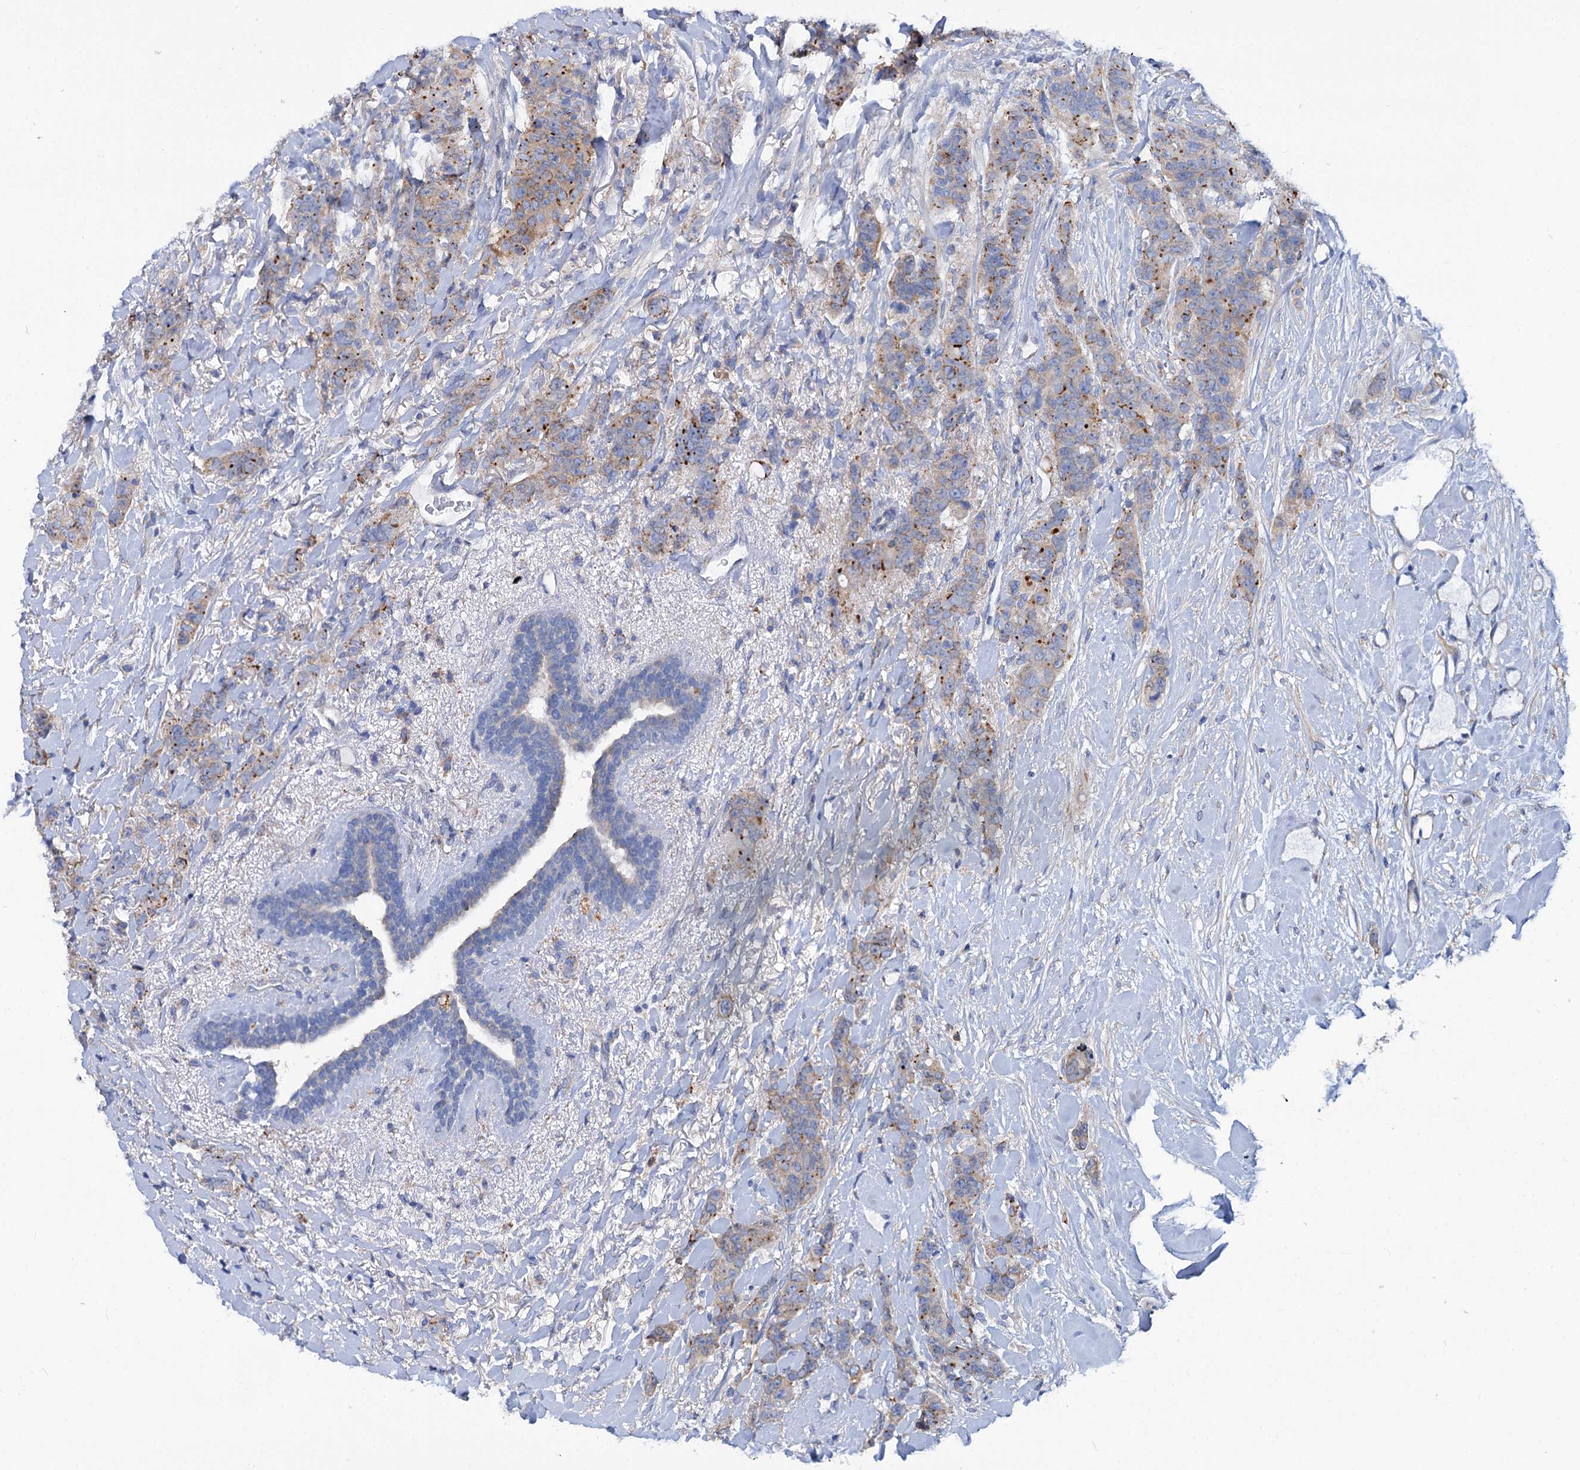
{"staining": {"intensity": "moderate", "quantity": ">75%", "location": "cytoplasmic/membranous"}, "tissue": "breast cancer", "cell_type": "Tumor cells", "image_type": "cancer", "snomed": [{"axis": "morphology", "description": "Duct carcinoma"}, {"axis": "topography", "description": "Breast"}], "caption": "Immunohistochemical staining of human breast cancer reveals moderate cytoplasmic/membranous protein staining in about >75% of tumor cells.", "gene": "TRIM55", "patient": {"sex": "female", "age": 40}}